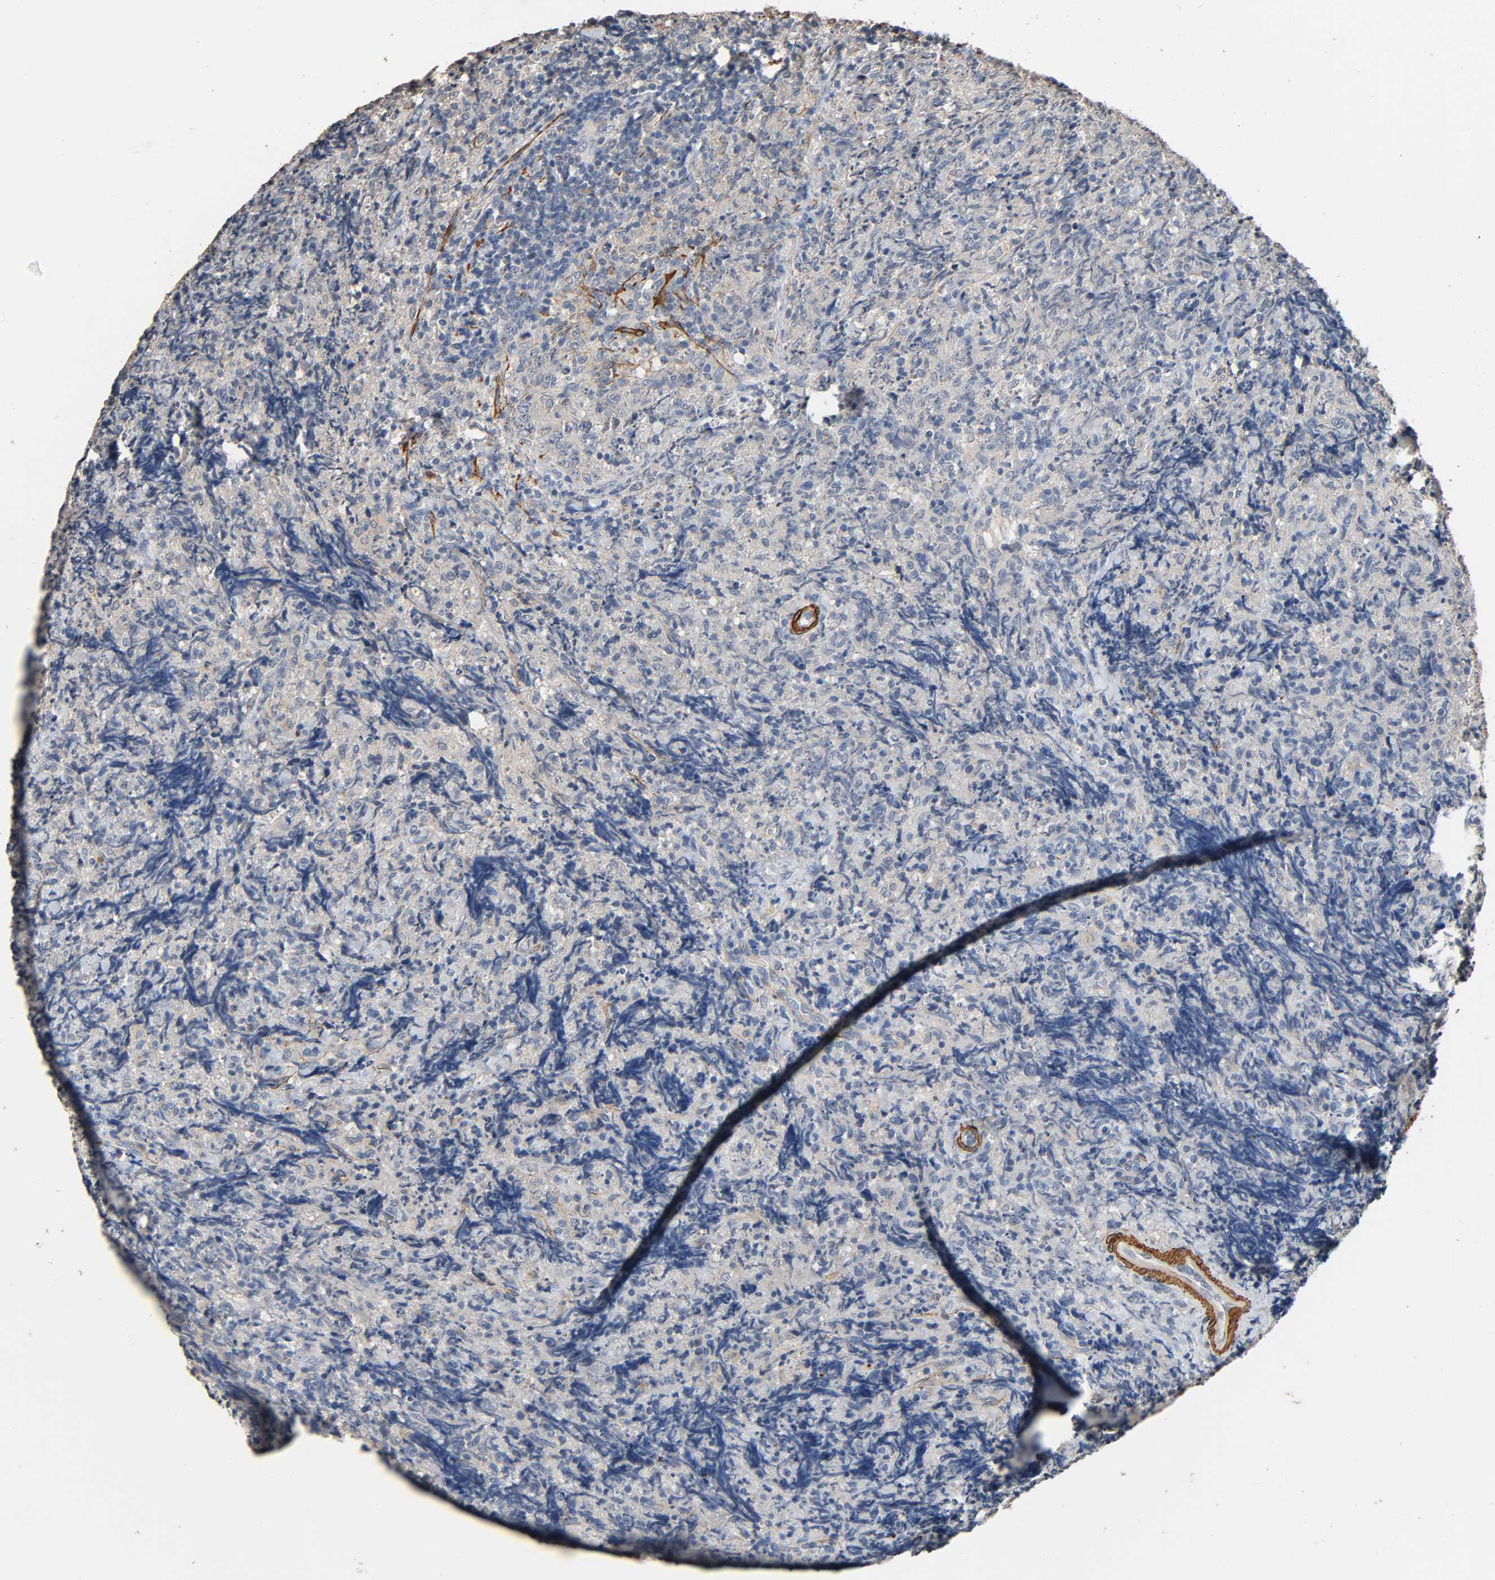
{"staining": {"intensity": "weak", "quantity": ">75%", "location": "cytoplasmic/membranous"}, "tissue": "lymphoma", "cell_type": "Tumor cells", "image_type": "cancer", "snomed": [{"axis": "morphology", "description": "Malignant lymphoma, non-Hodgkin's type, High grade"}, {"axis": "topography", "description": "Tonsil"}], "caption": "This micrograph demonstrates high-grade malignant lymphoma, non-Hodgkin's type stained with immunohistochemistry to label a protein in brown. The cytoplasmic/membranous of tumor cells show weak positivity for the protein. Nuclei are counter-stained blue.", "gene": "GSTA3", "patient": {"sex": "female", "age": 36}}